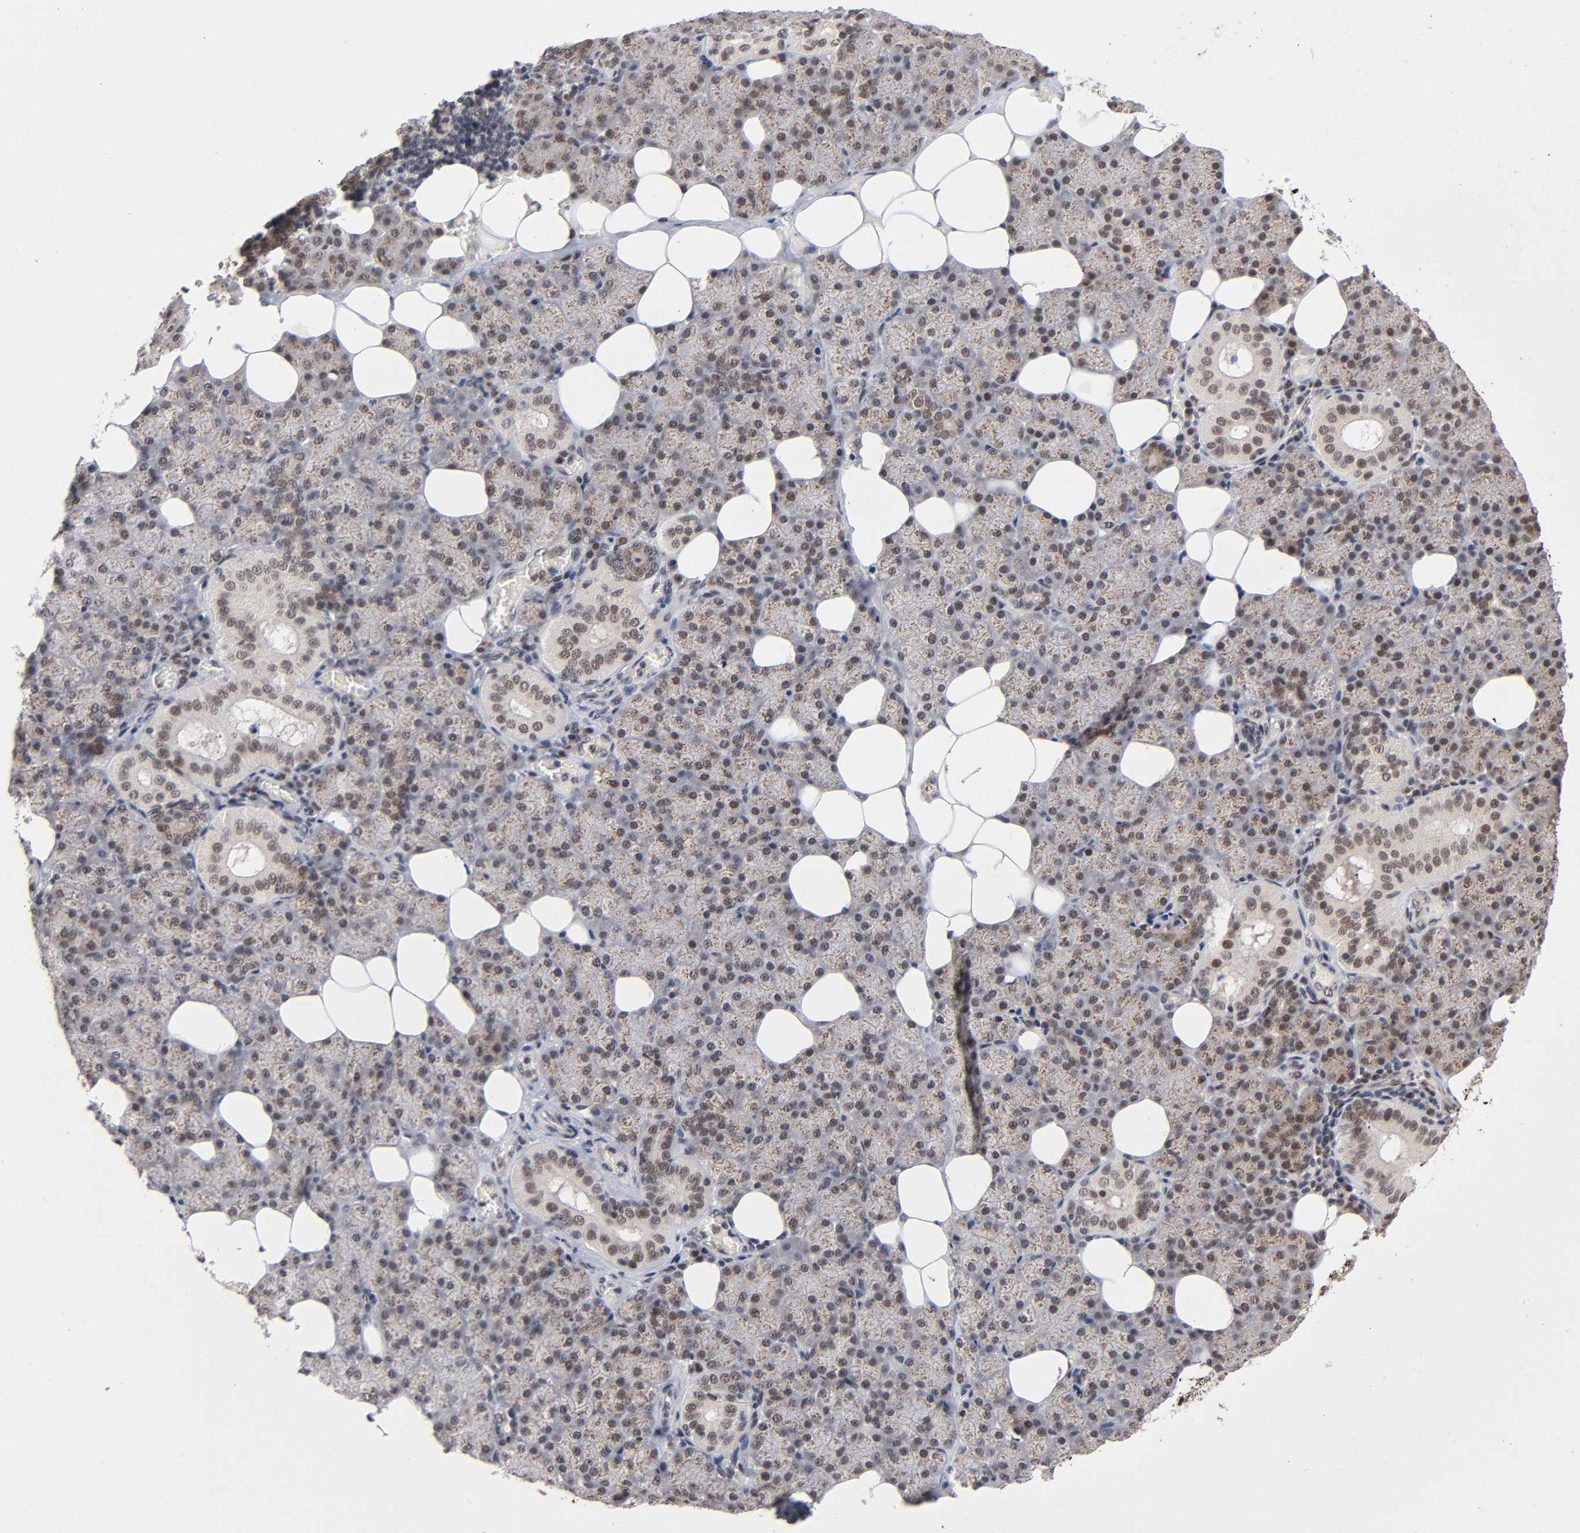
{"staining": {"intensity": "moderate", "quantity": "<25%", "location": "cytoplasmic/membranous,nuclear"}, "tissue": "salivary gland", "cell_type": "Glandular cells", "image_type": "normal", "snomed": [{"axis": "morphology", "description": "Normal tissue, NOS"}, {"axis": "topography", "description": "Lymph node"}, {"axis": "topography", "description": "Salivary gland"}], "caption": "Immunohistochemical staining of normal human salivary gland displays <25% levels of moderate cytoplasmic/membranous,nuclear protein positivity in about <25% of glandular cells. (IHC, brightfield microscopy, high magnification).", "gene": "EP300", "patient": {"sex": "male", "age": 8}}